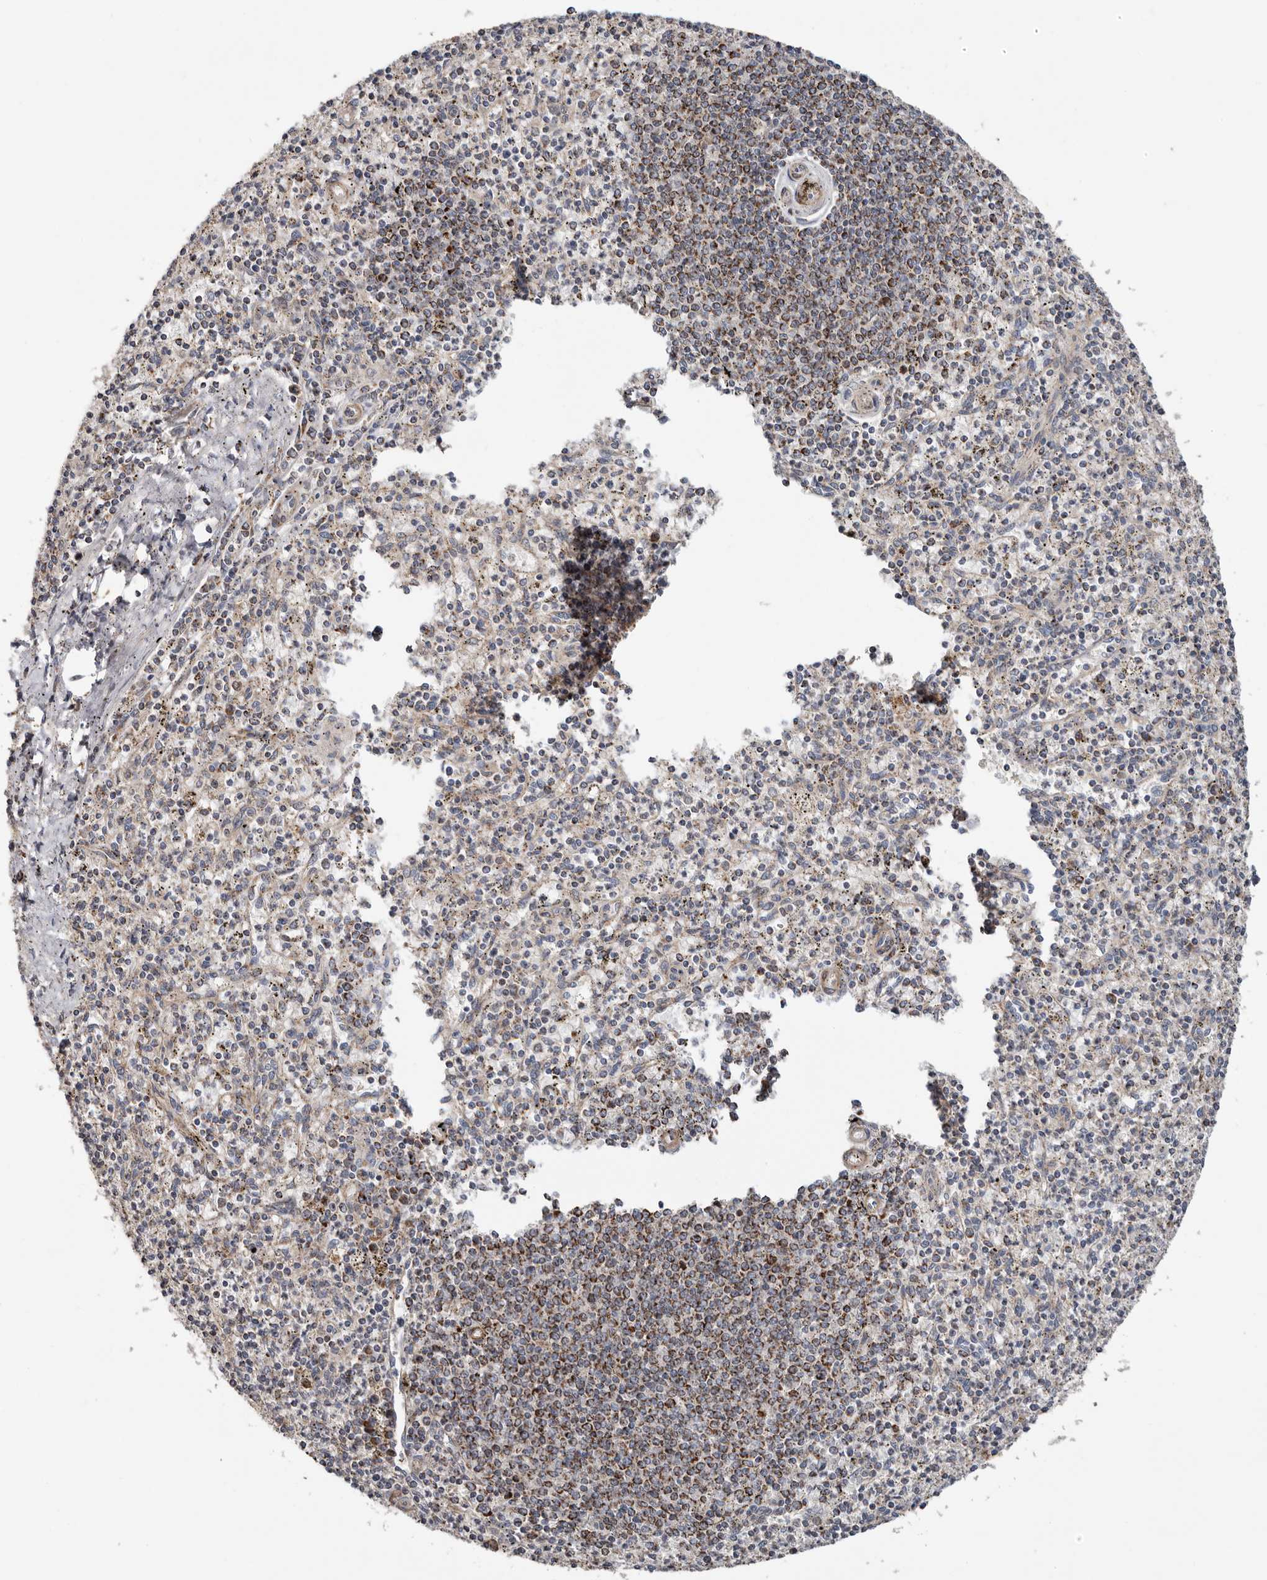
{"staining": {"intensity": "negative", "quantity": "none", "location": "none"}, "tissue": "spleen", "cell_type": "Cells in red pulp", "image_type": "normal", "snomed": [{"axis": "morphology", "description": "Normal tissue, NOS"}, {"axis": "topography", "description": "Spleen"}], "caption": "High magnification brightfield microscopy of benign spleen stained with DAB (brown) and counterstained with hematoxylin (blue): cells in red pulp show no significant positivity. The staining is performed using DAB brown chromogen with nuclei counter-stained in using hematoxylin.", "gene": "PROKR1", "patient": {"sex": "male", "age": 72}}